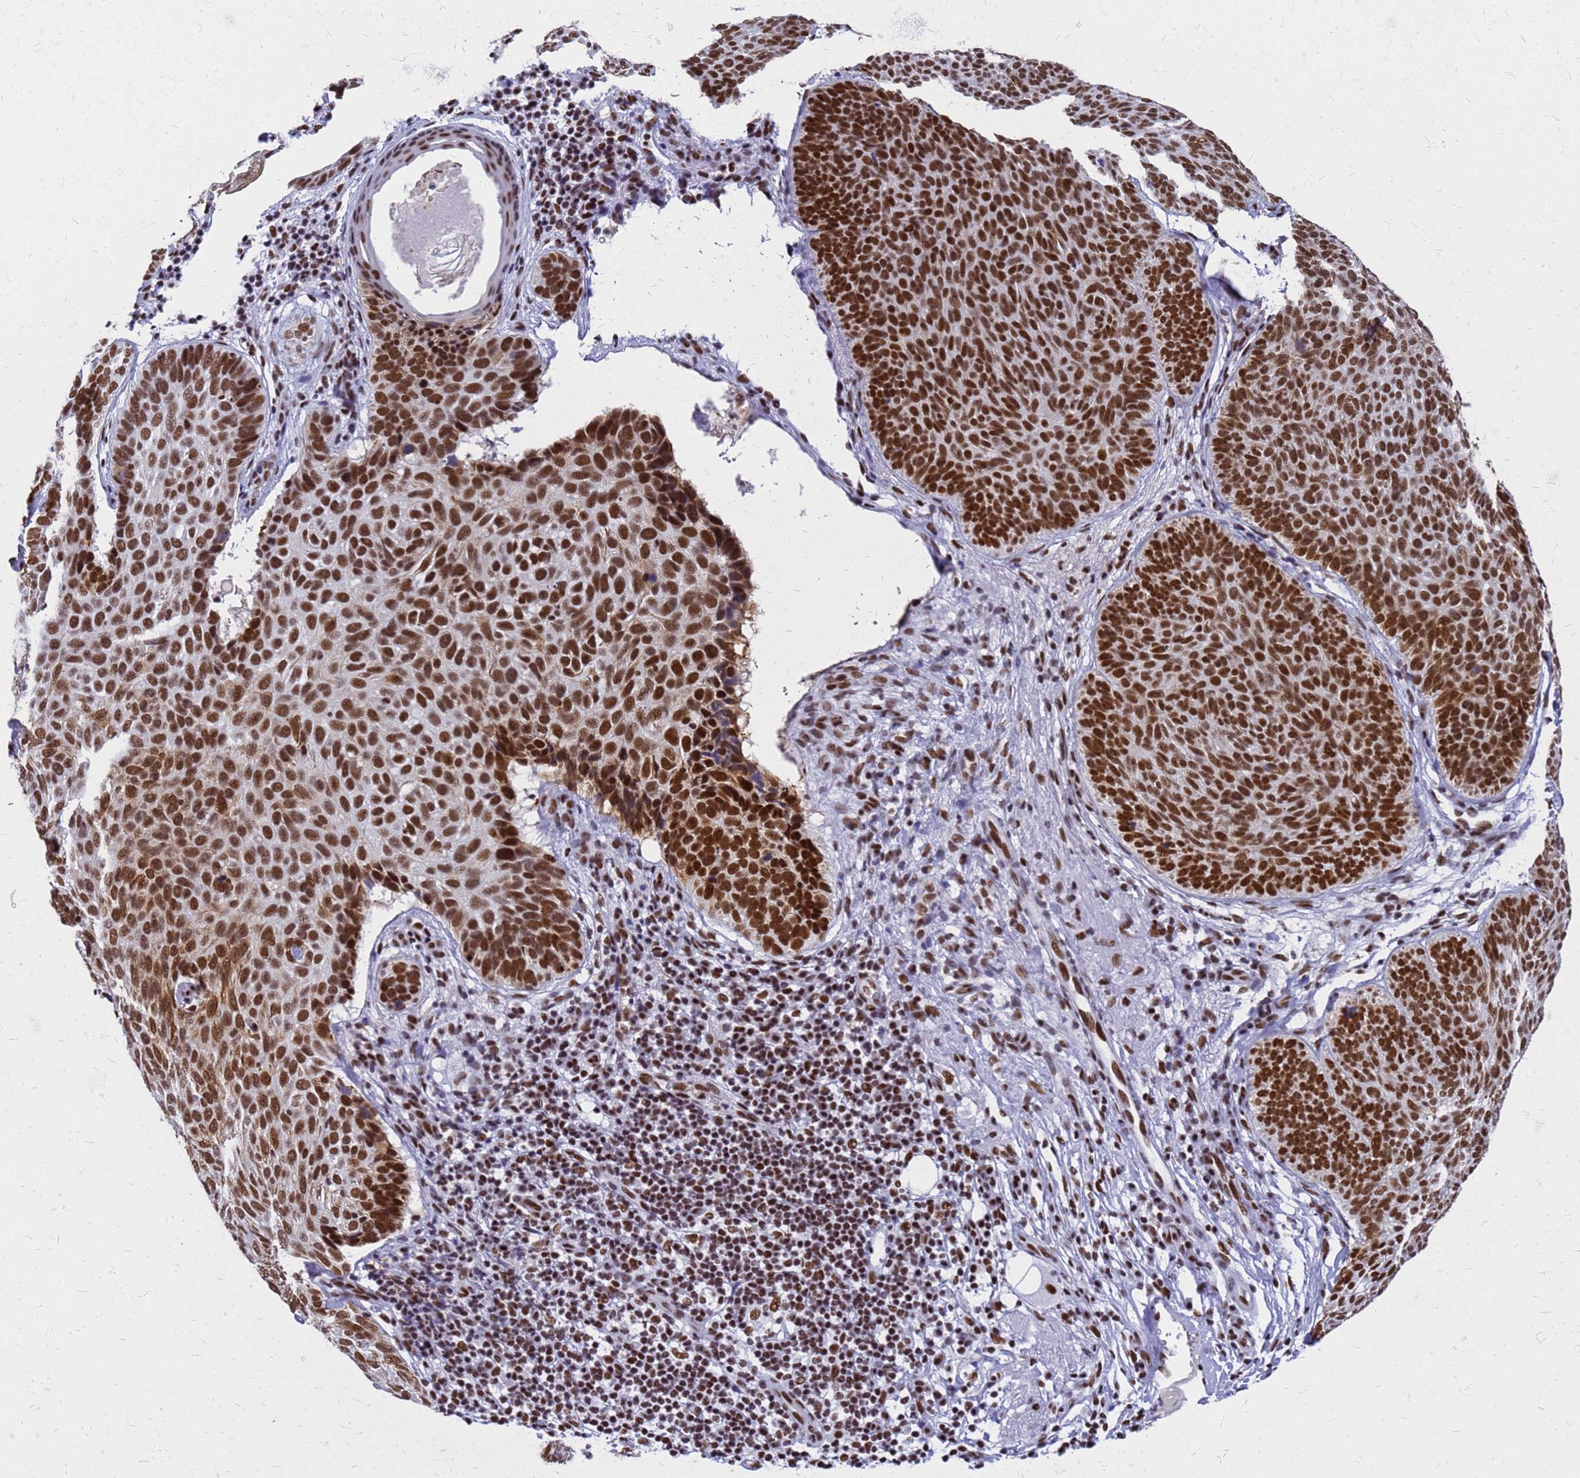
{"staining": {"intensity": "strong", "quantity": ">75%", "location": "nuclear"}, "tissue": "skin cancer", "cell_type": "Tumor cells", "image_type": "cancer", "snomed": [{"axis": "morphology", "description": "Basal cell carcinoma"}, {"axis": "topography", "description": "Skin"}], "caption": "Protein staining of basal cell carcinoma (skin) tissue displays strong nuclear positivity in about >75% of tumor cells.", "gene": "SART3", "patient": {"sex": "male", "age": 85}}